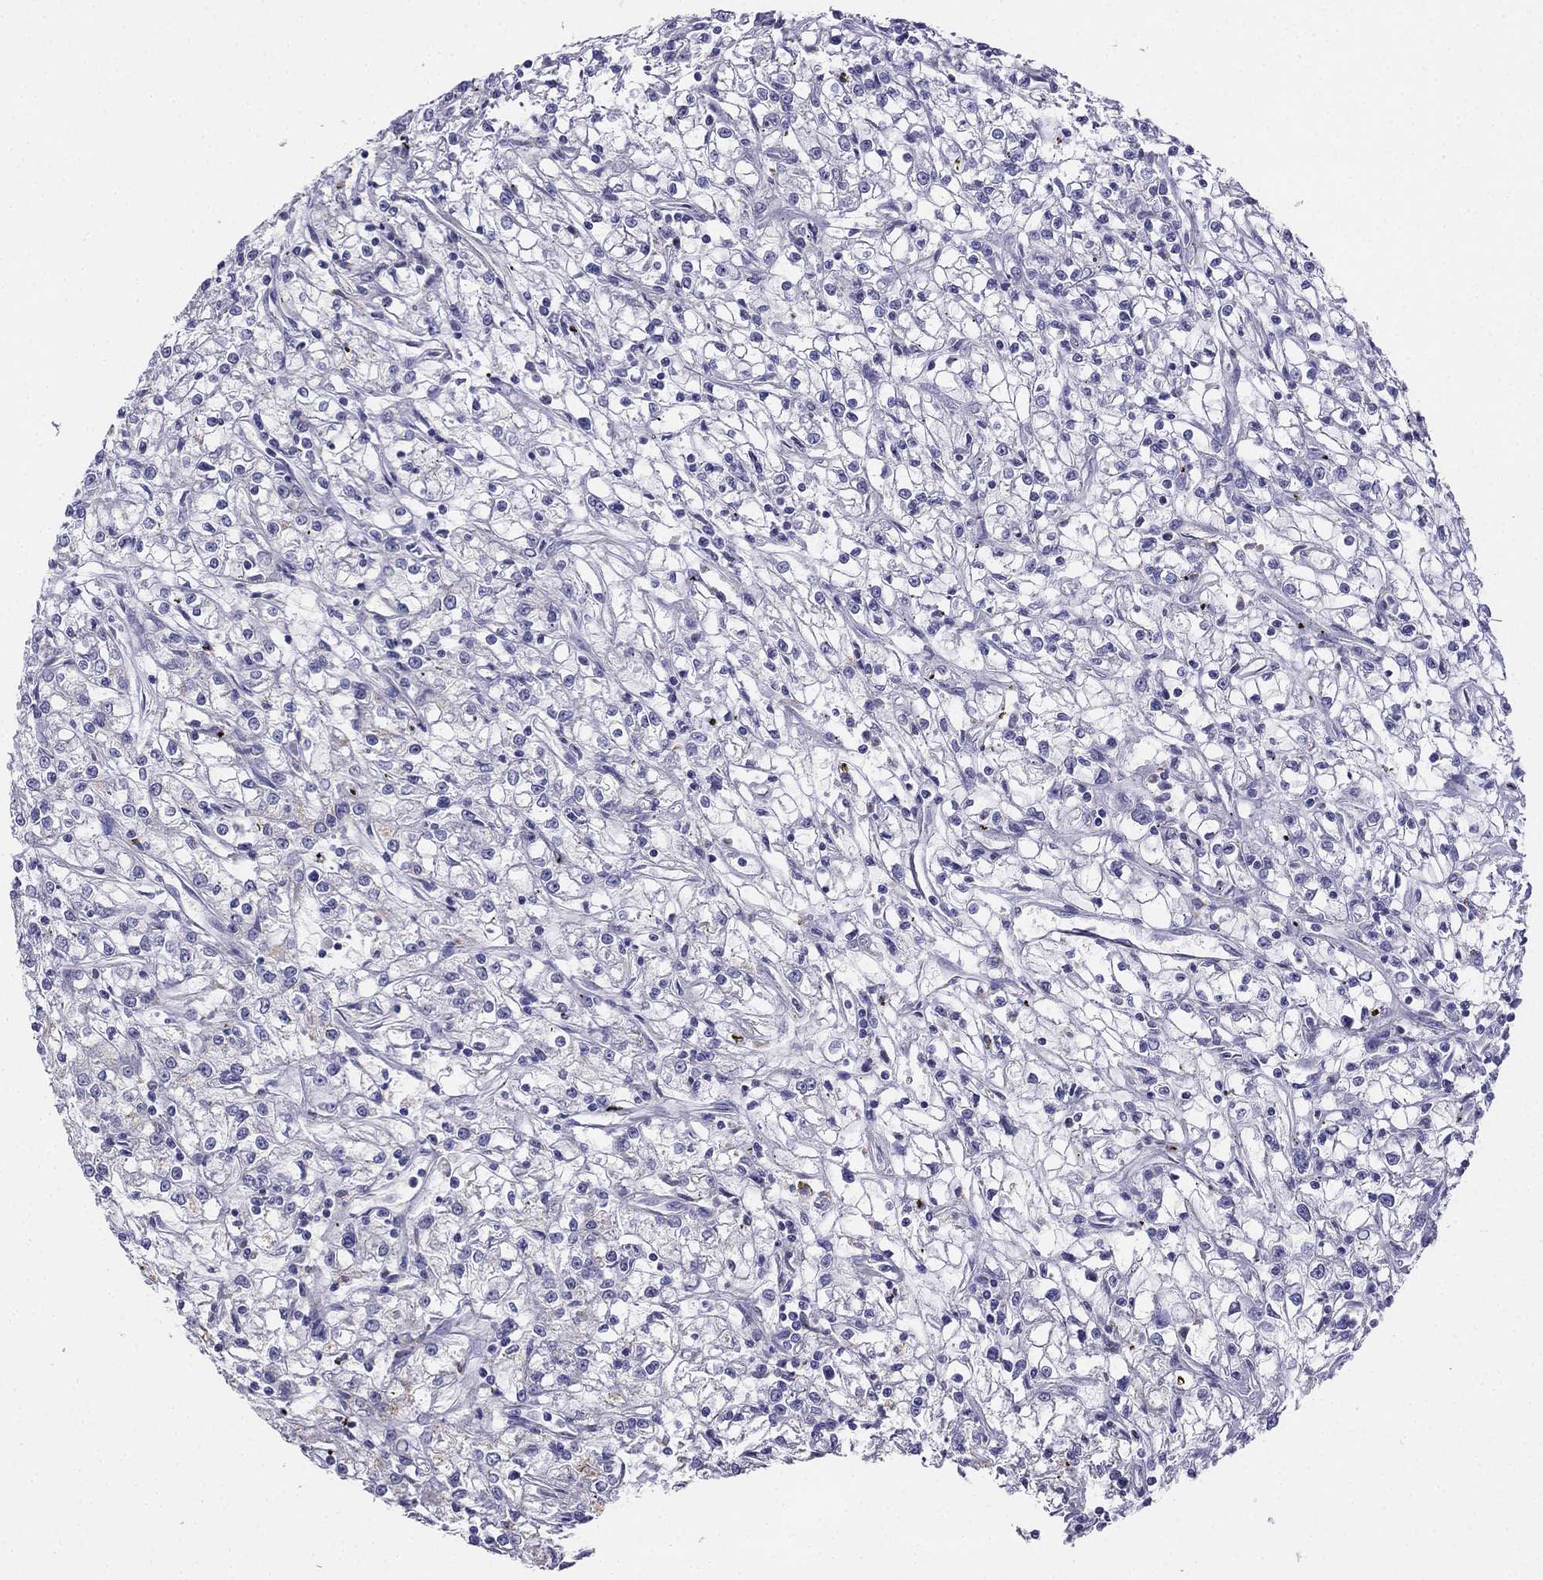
{"staining": {"intensity": "negative", "quantity": "none", "location": "none"}, "tissue": "renal cancer", "cell_type": "Tumor cells", "image_type": "cancer", "snomed": [{"axis": "morphology", "description": "Adenocarcinoma, NOS"}, {"axis": "topography", "description": "Kidney"}], "caption": "The histopathology image exhibits no significant expression in tumor cells of renal cancer (adenocarcinoma). (Stains: DAB (3,3'-diaminobenzidine) immunohistochemistry with hematoxylin counter stain, Microscopy: brightfield microscopy at high magnification).", "gene": "ALOXE3", "patient": {"sex": "female", "age": 59}}